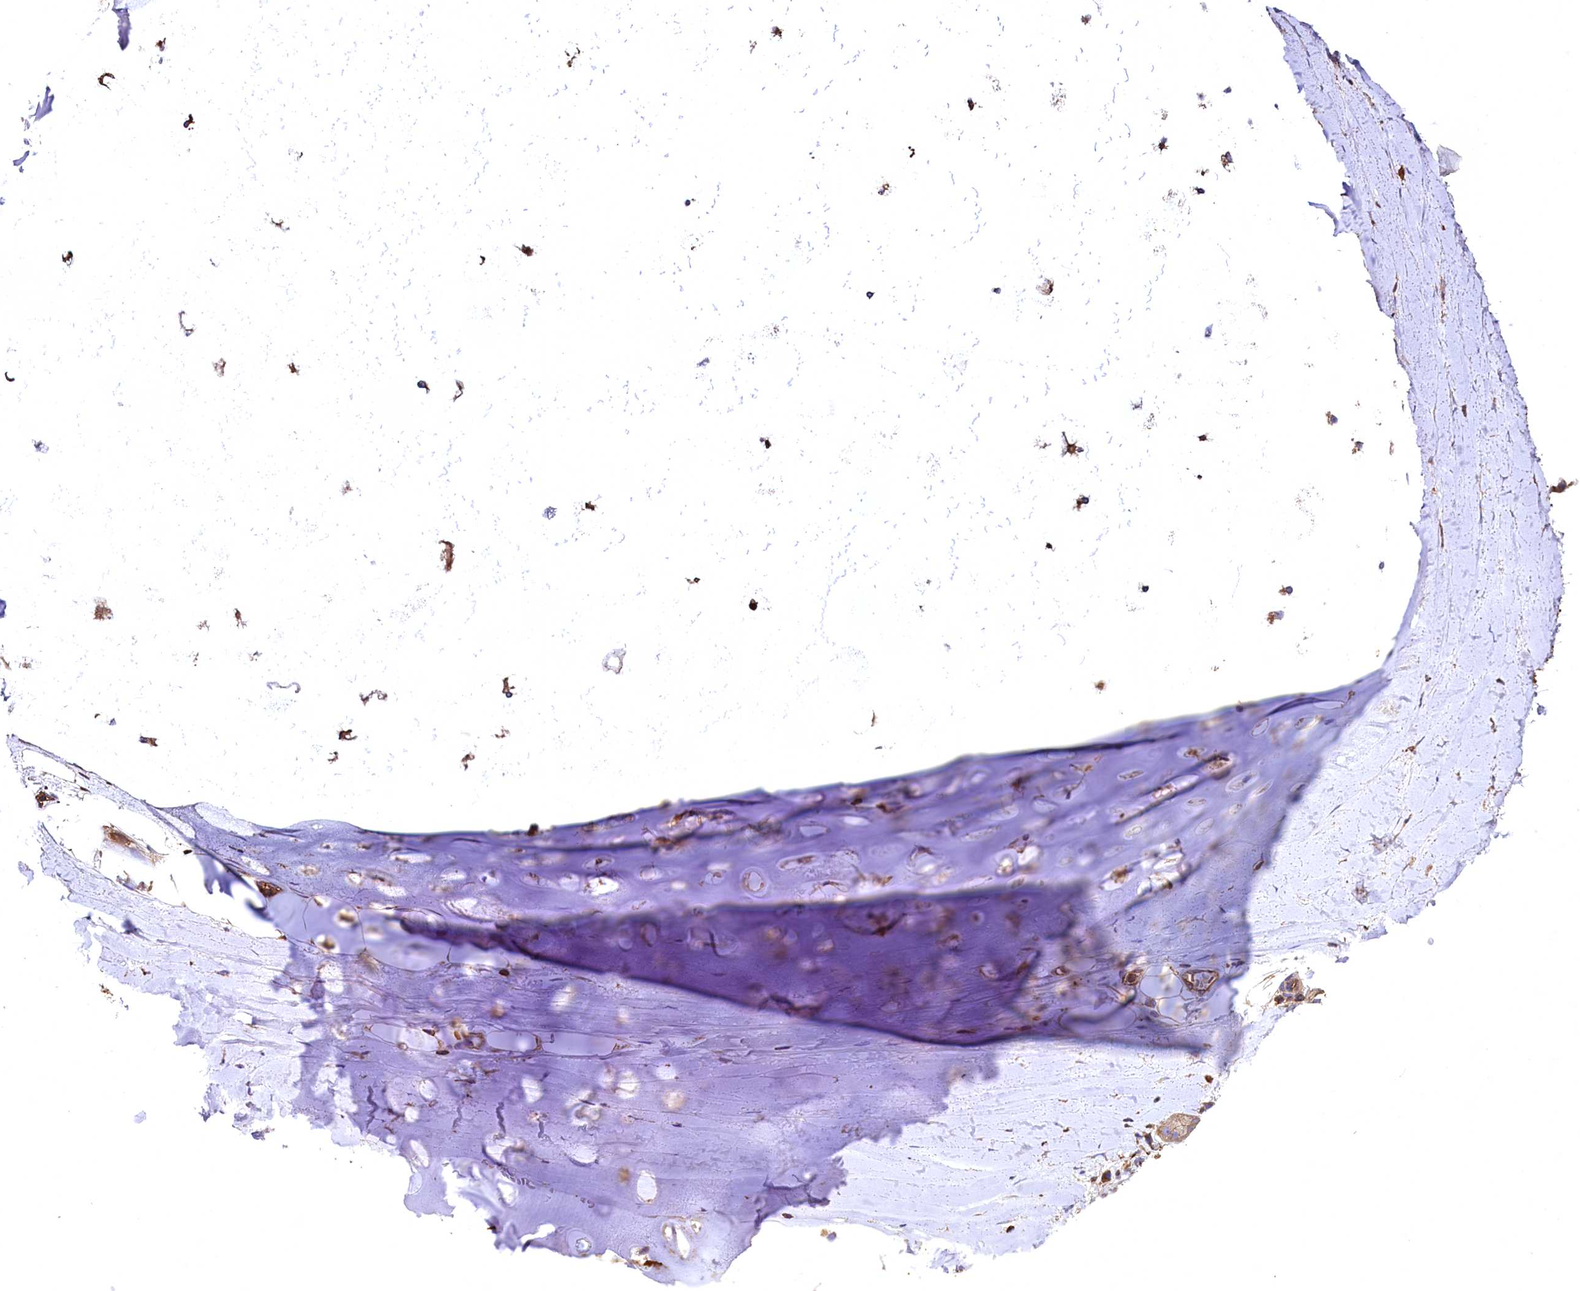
{"staining": {"intensity": "negative", "quantity": "none", "location": "none"}, "tissue": "adipose tissue", "cell_type": "Adipocytes", "image_type": "normal", "snomed": [{"axis": "morphology", "description": "Normal tissue, NOS"}, {"axis": "topography", "description": "Lymph node"}, {"axis": "topography", "description": "Bronchus"}], "caption": "A photomicrograph of human adipose tissue is negative for staining in adipocytes. (DAB (3,3'-diaminobenzidine) immunohistochemistry (IHC) with hematoxylin counter stain).", "gene": "RARS2", "patient": {"sex": "male", "age": 63}}